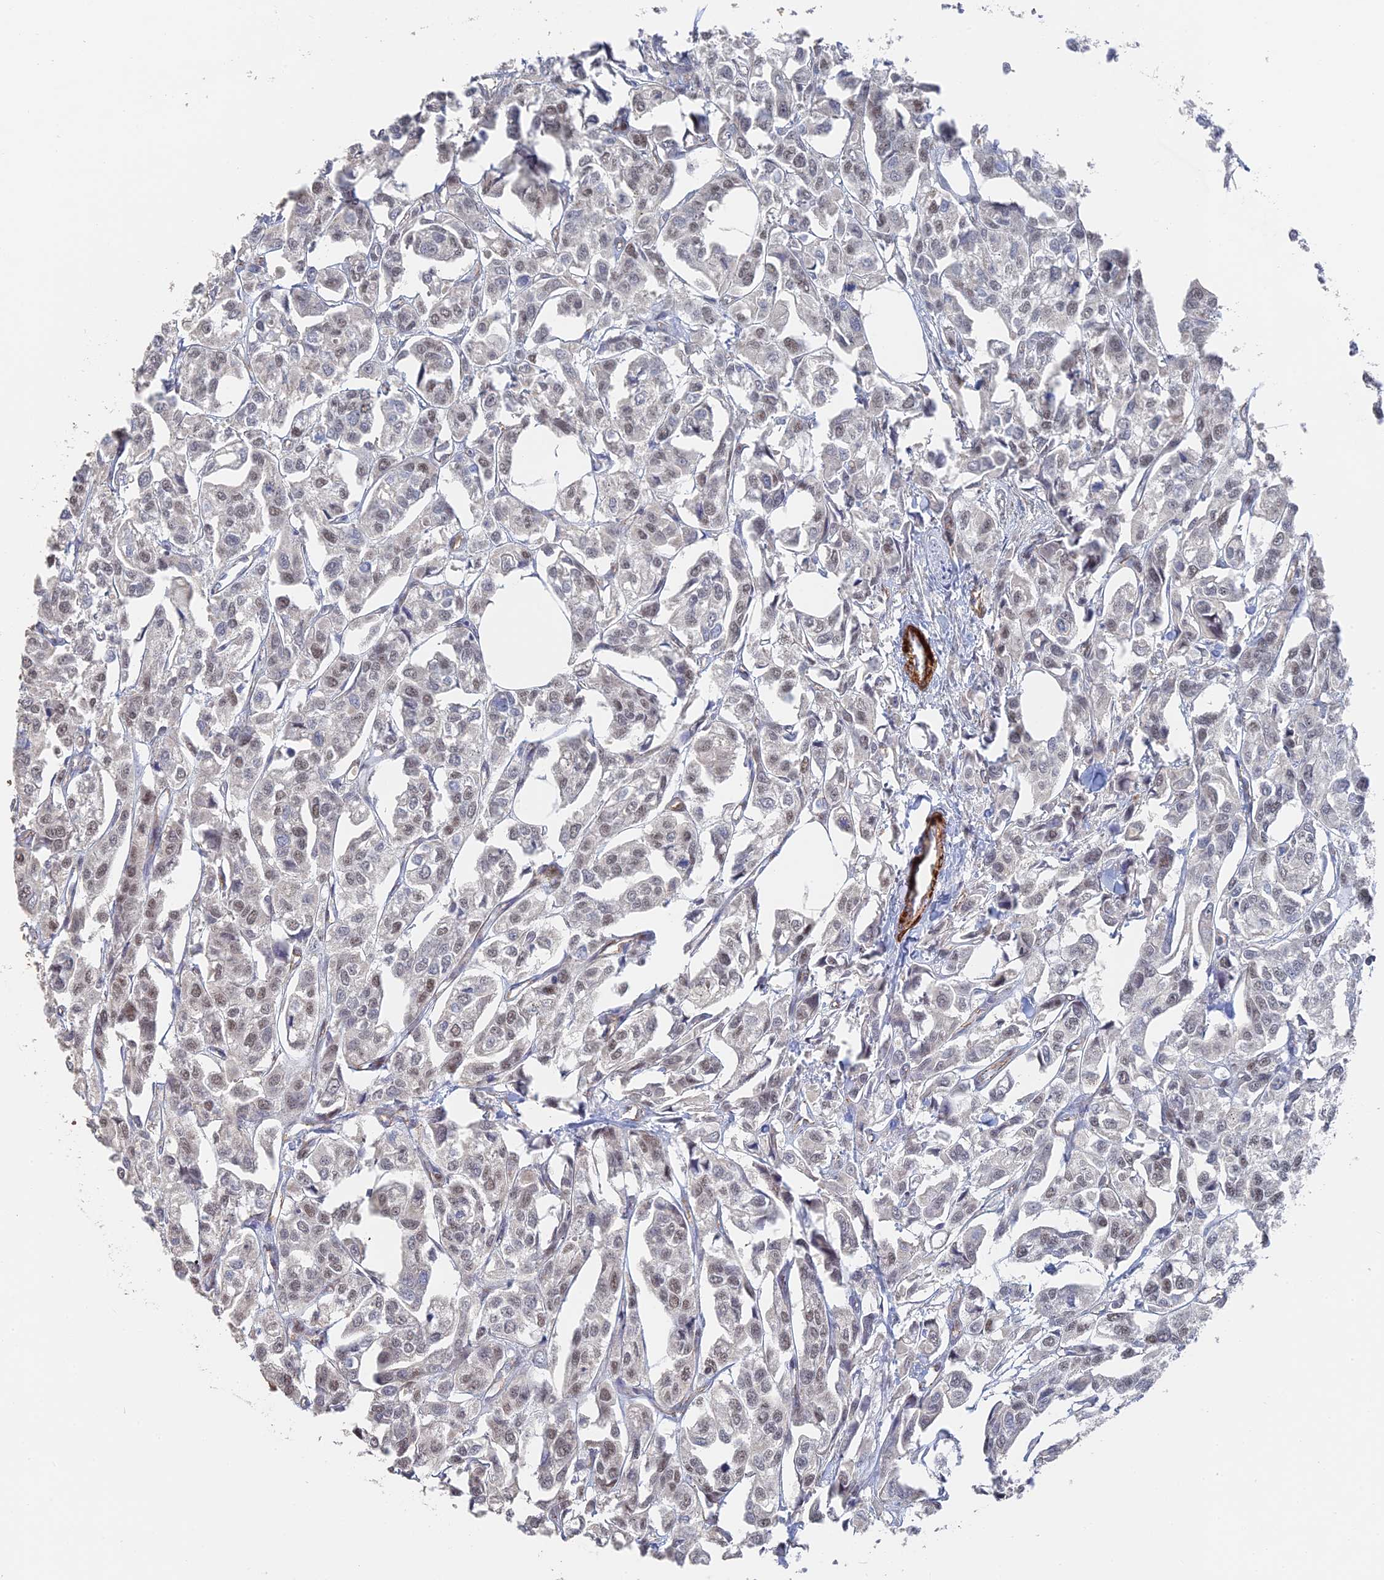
{"staining": {"intensity": "weak", "quantity": ">75%", "location": "nuclear"}, "tissue": "urothelial cancer", "cell_type": "Tumor cells", "image_type": "cancer", "snomed": [{"axis": "morphology", "description": "Urothelial carcinoma, High grade"}, {"axis": "topography", "description": "Urinary bladder"}], "caption": "Tumor cells display low levels of weak nuclear positivity in about >75% of cells in urothelial cancer.", "gene": "CFAP92", "patient": {"sex": "male", "age": 67}}